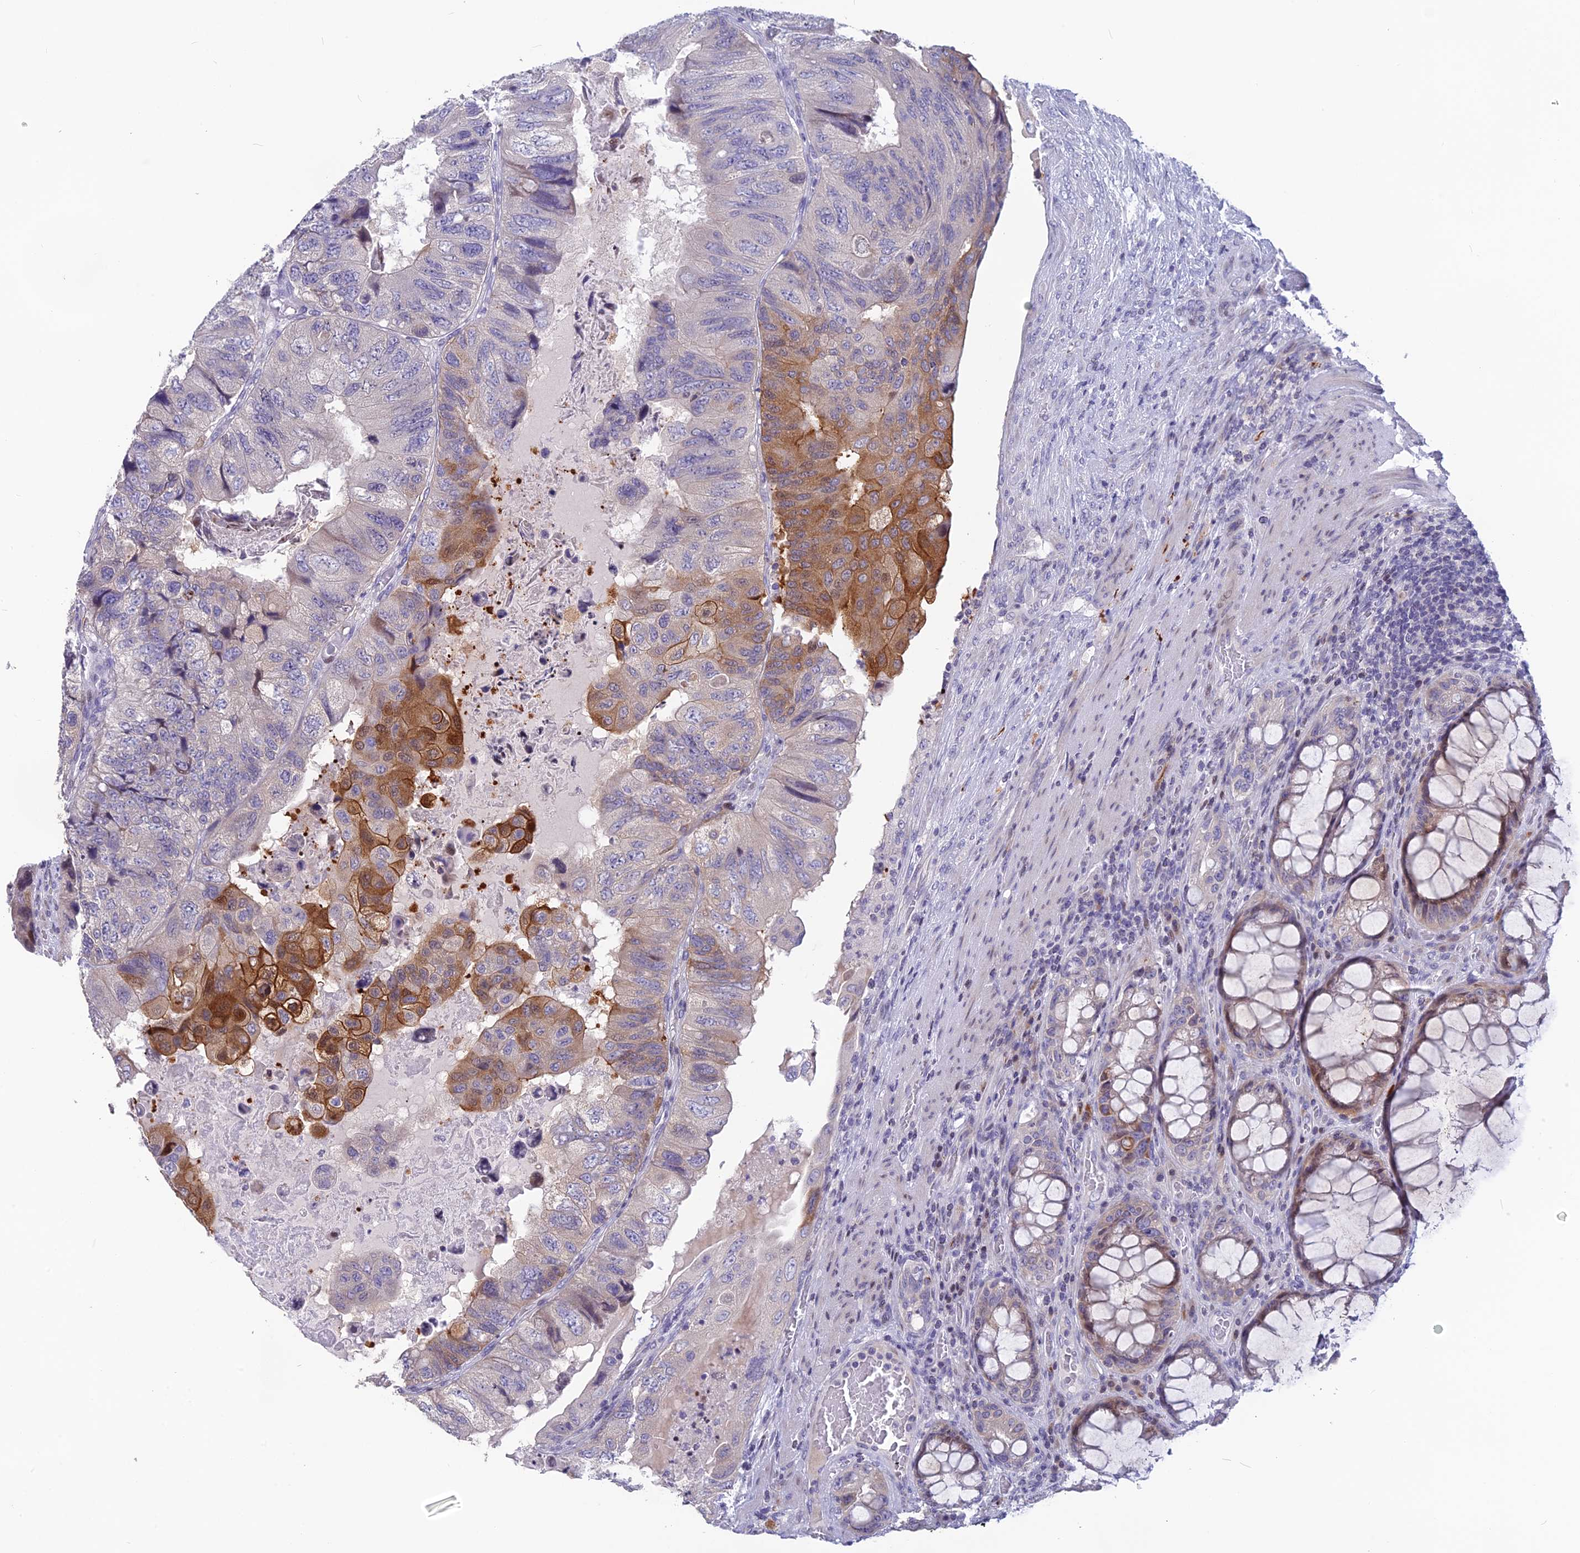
{"staining": {"intensity": "moderate", "quantity": "<25%", "location": "cytoplasmic/membranous"}, "tissue": "colorectal cancer", "cell_type": "Tumor cells", "image_type": "cancer", "snomed": [{"axis": "morphology", "description": "Adenocarcinoma, NOS"}, {"axis": "topography", "description": "Rectum"}], "caption": "A histopathology image of human adenocarcinoma (colorectal) stained for a protein reveals moderate cytoplasmic/membranous brown staining in tumor cells.", "gene": "TMEM134", "patient": {"sex": "male", "age": 63}}